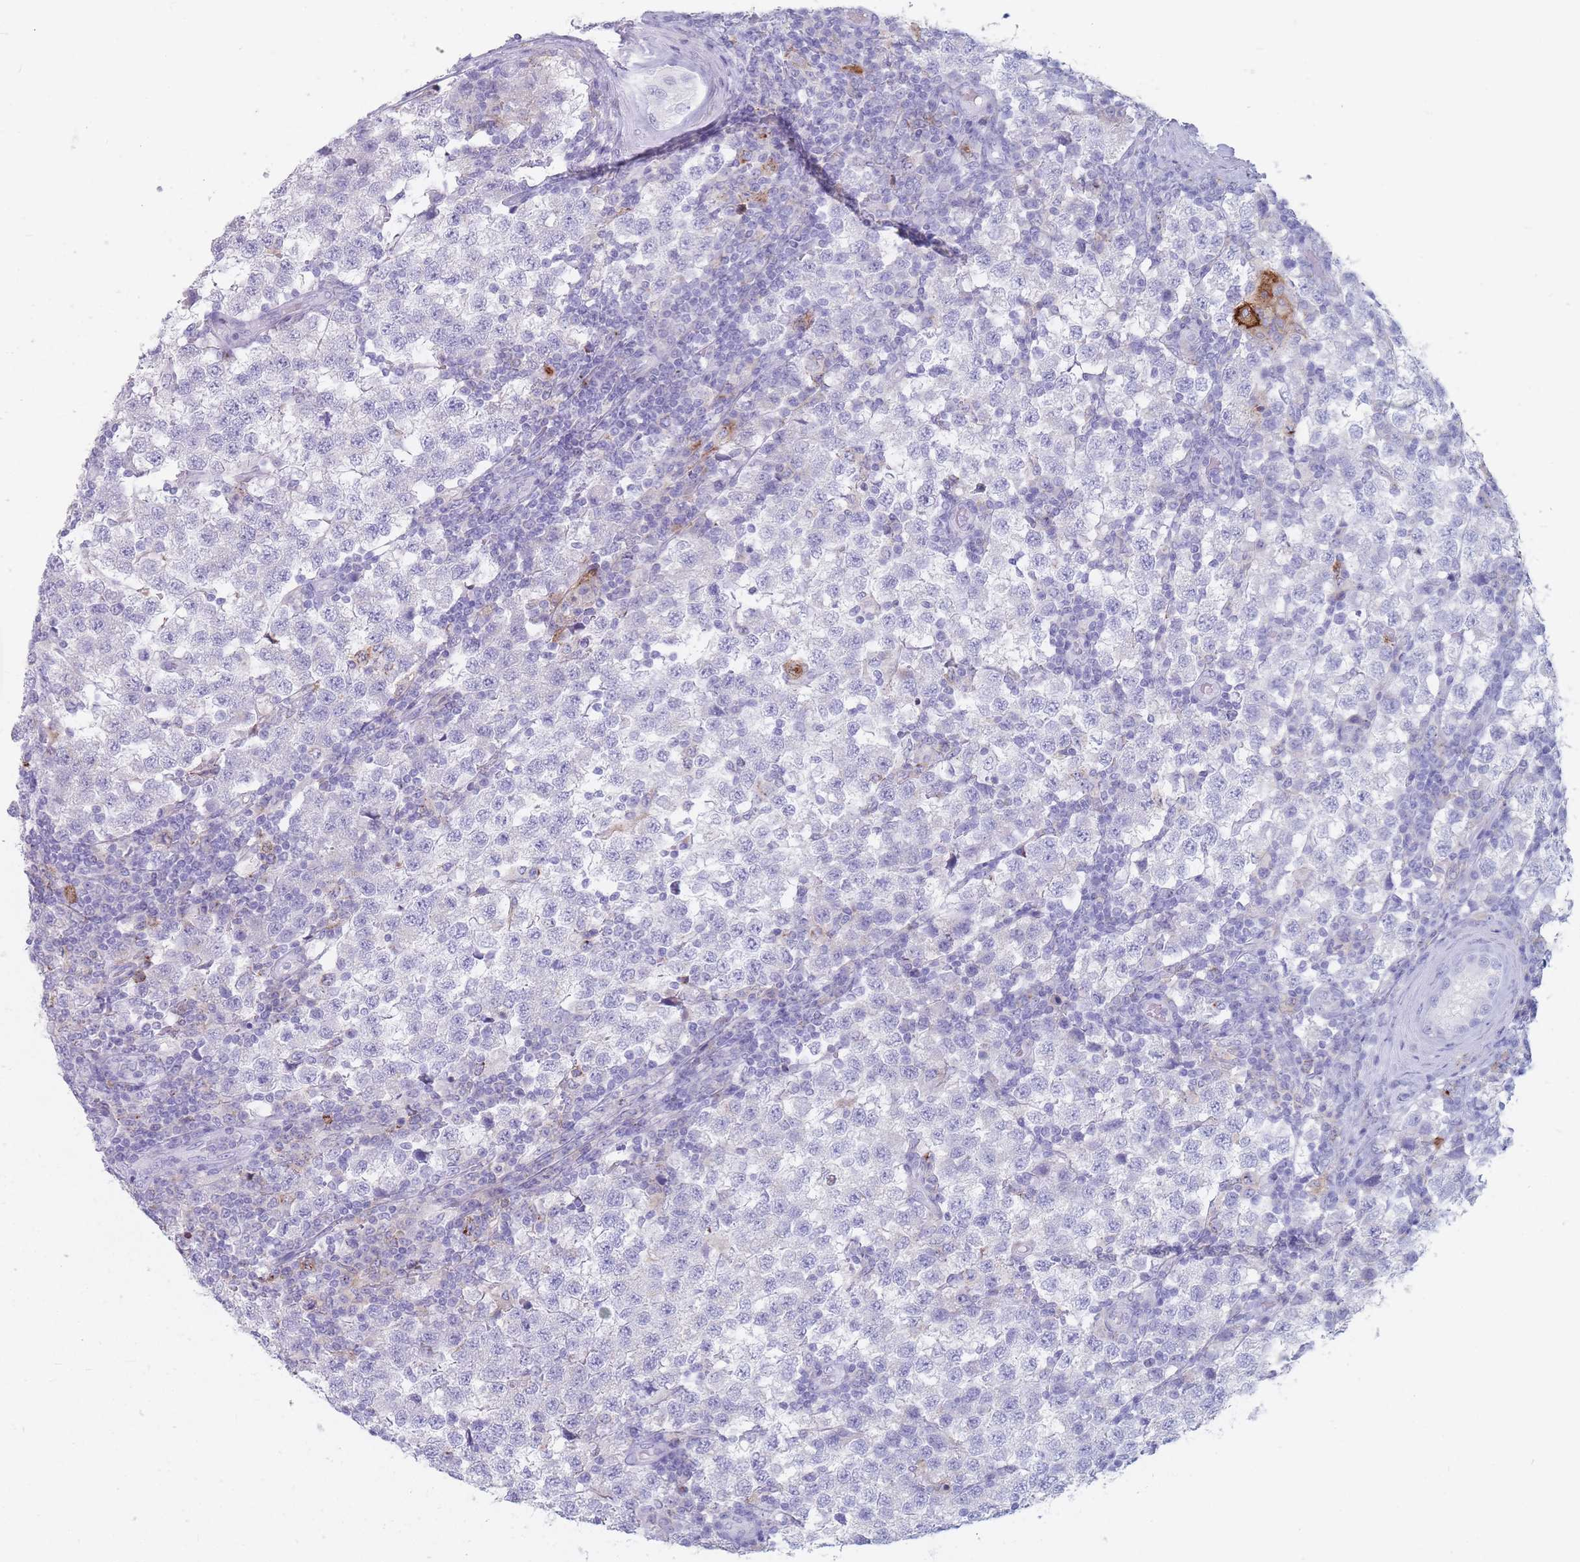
{"staining": {"intensity": "negative", "quantity": "none", "location": "none"}, "tissue": "testis cancer", "cell_type": "Tumor cells", "image_type": "cancer", "snomed": [{"axis": "morphology", "description": "Seminoma, NOS"}, {"axis": "topography", "description": "Testis"}], "caption": "IHC photomicrograph of neoplastic tissue: testis cancer stained with DAB exhibits no significant protein expression in tumor cells.", "gene": "ST3GAL5", "patient": {"sex": "male", "age": 34}}